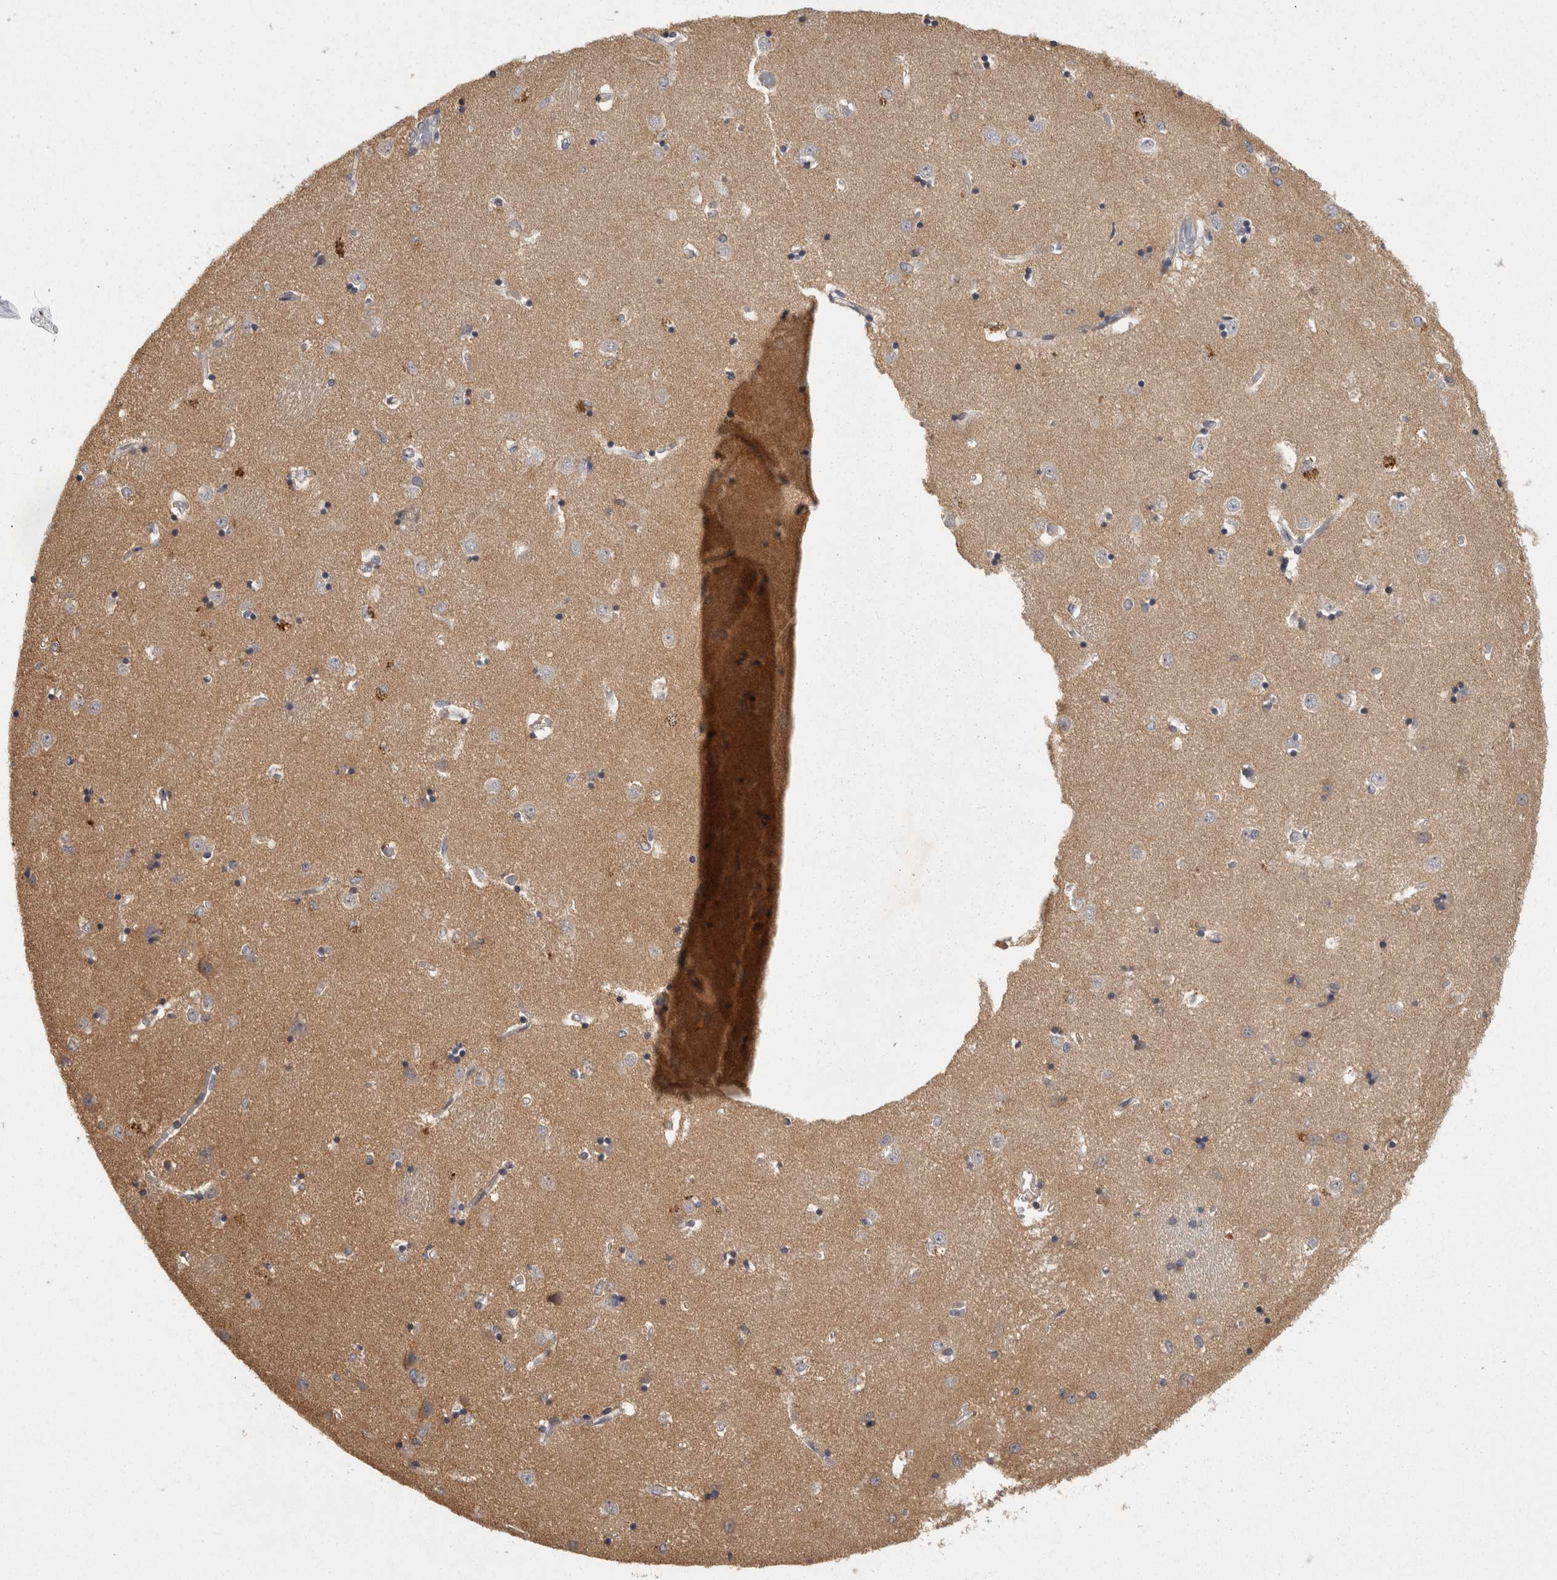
{"staining": {"intensity": "moderate", "quantity": "25%-75%", "location": "cytoplasmic/membranous"}, "tissue": "caudate", "cell_type": "Glial cells", "image_type": "normal", "snomed": [{"axis": "morphology", "description": "Normal tissue, NOS"}, {"axis": "topography", "description": "Lateral ventricle wall"}], "caption": "About 25%-75% of glial cells in unremarkable caudate demonstrate moderate cytoplasmic/membranous protein positivity as visualized by brown immunohistochemical staining.", "gene": "ACAT2", "patient": {"sex": "male", "age": 45}}